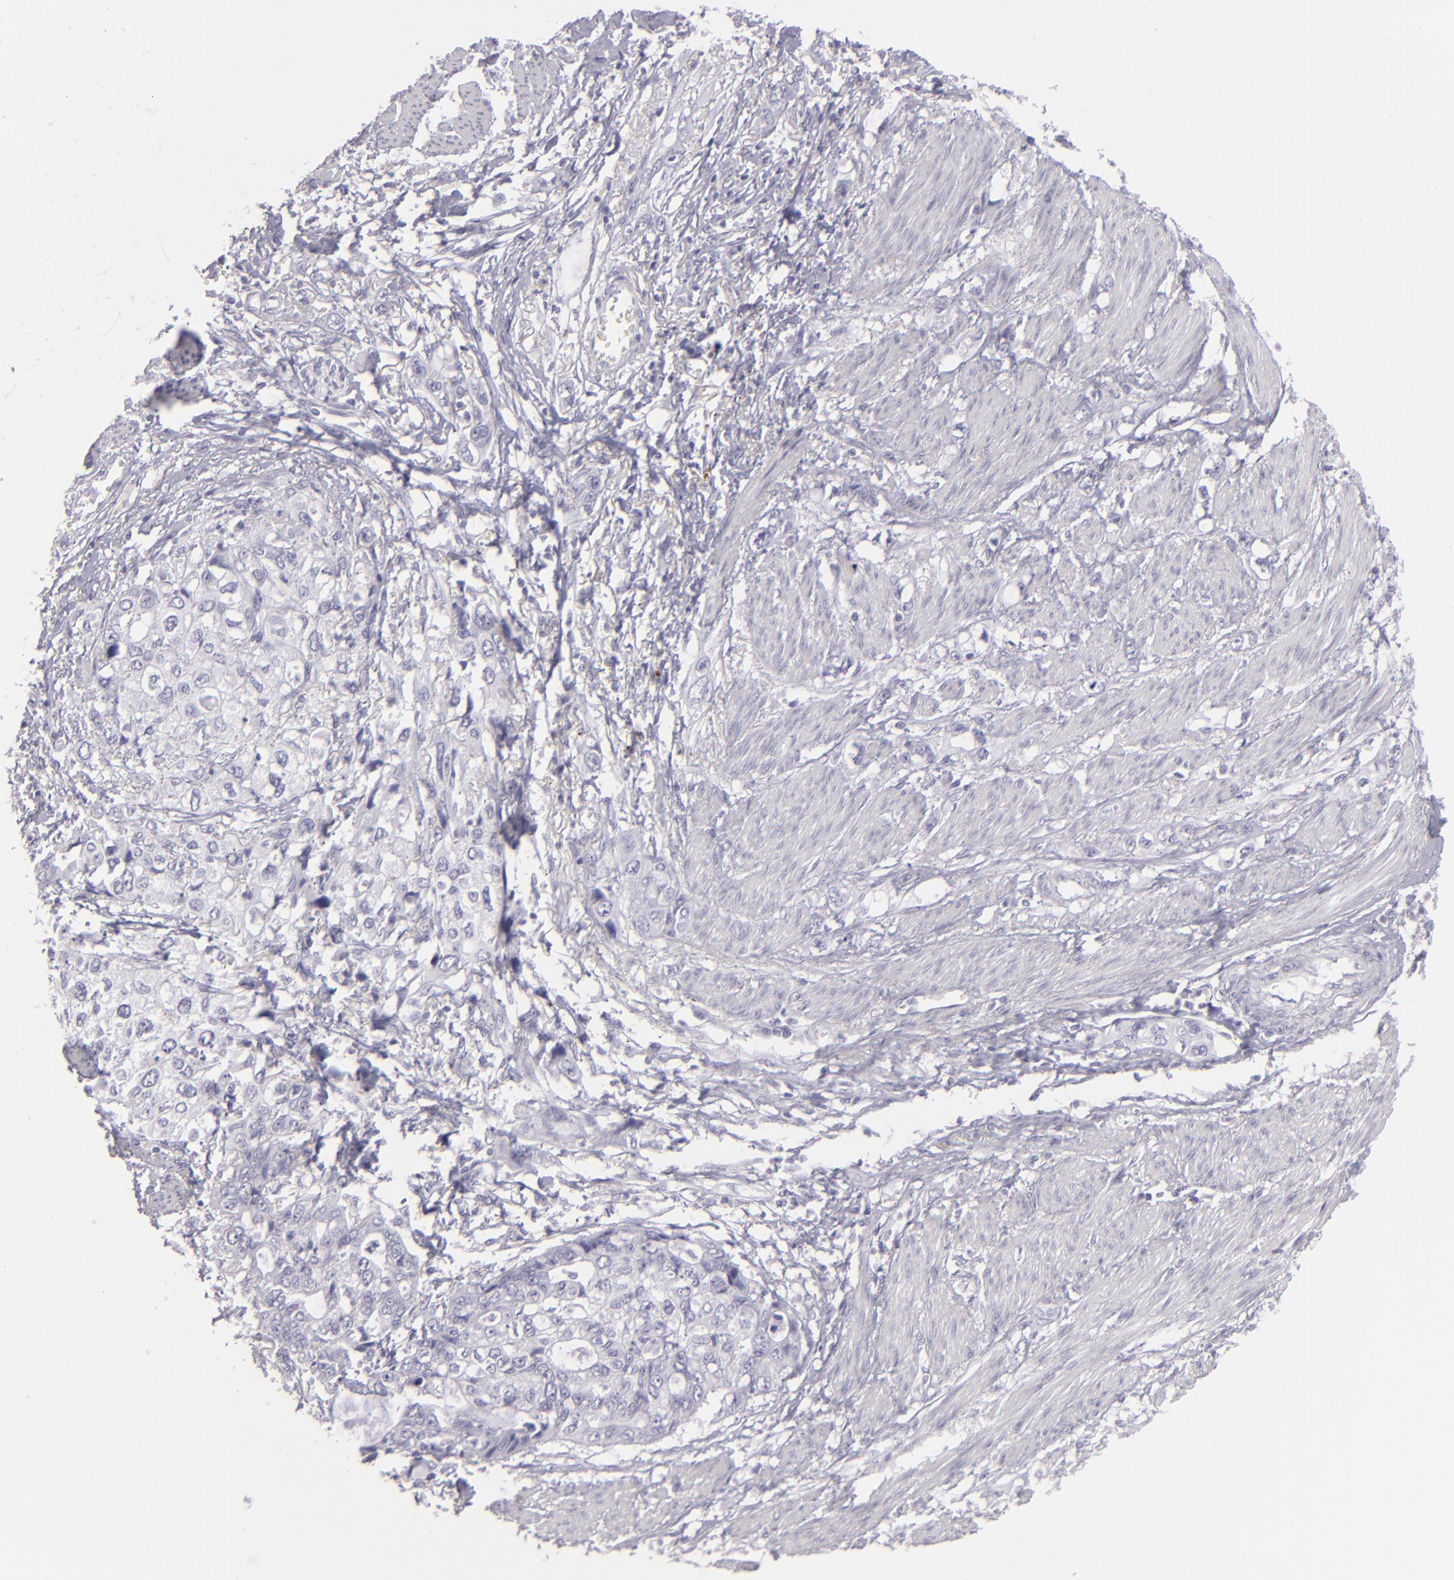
{"staining": {"intensity": "negative", "quantity": "none", "location": "none"}, "tissue": "stomach cancer", "cell_type": "Tumor cells", "image_type": "cancer", "snomed": [{"axis": "morphology", "description": "Adenocarcinoma, NOS"}, {"axis": "topography", "description": "Stomach, upper"}], "caption": "The IHC histopathology image has no significant positivity in tumor cells of adenocarcinoma (stomach) tissue. (DAB (3,3'-diaminobenzidine) immunohistochemistry (IHC) visualized using brightfield microscopy, high magnification).", "gene": "FLG", "patient": {"sex": "female", "age": 52}}